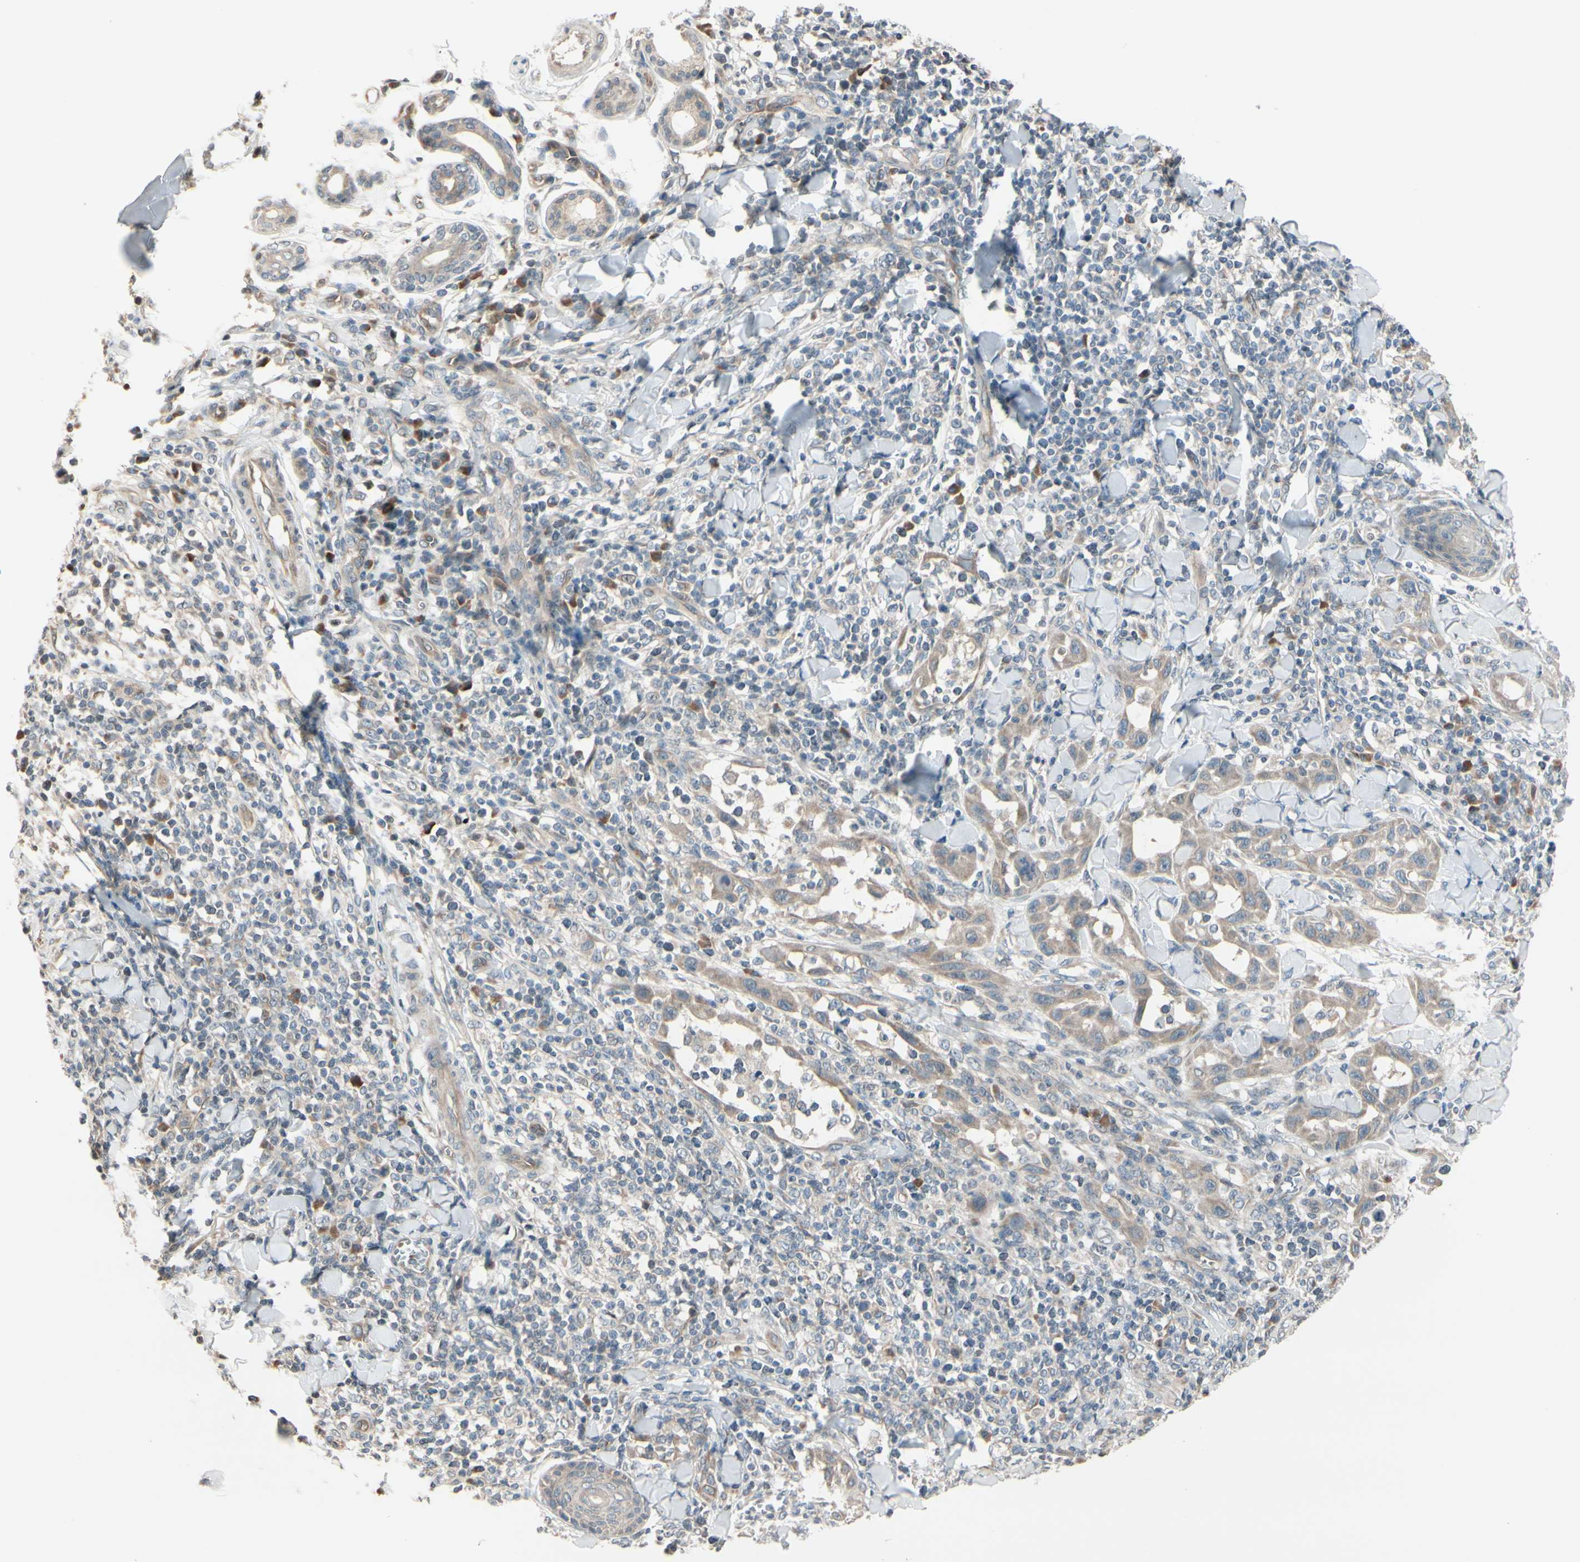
{"staining": {"intensity": "weak", "quantity": ">75%", "location": "cytoplasmic/membranous"}, "tissue": "skin cancer", "cell_type": "Tumor cells", "image_type": "cancer", "snomed": [{"axis": "morphology", "description": "Squamous cell carcinoma, NOS"}, {"axis": "topography", "description": "Skin"}], "caption": "Immunohistochemistry (IHC) photomicrograph of neoplastic tissue: squamous cell carcinoma (skin) stained using immunohistochemistry displays low levels of weak protein expression localized specifically in the cytoplasmic/membranous of tumor cells, appearing as a cytoplasmic/membranous brown color.", "gene": "FGF10", "patient": {"sex": "male", "age": 24}}